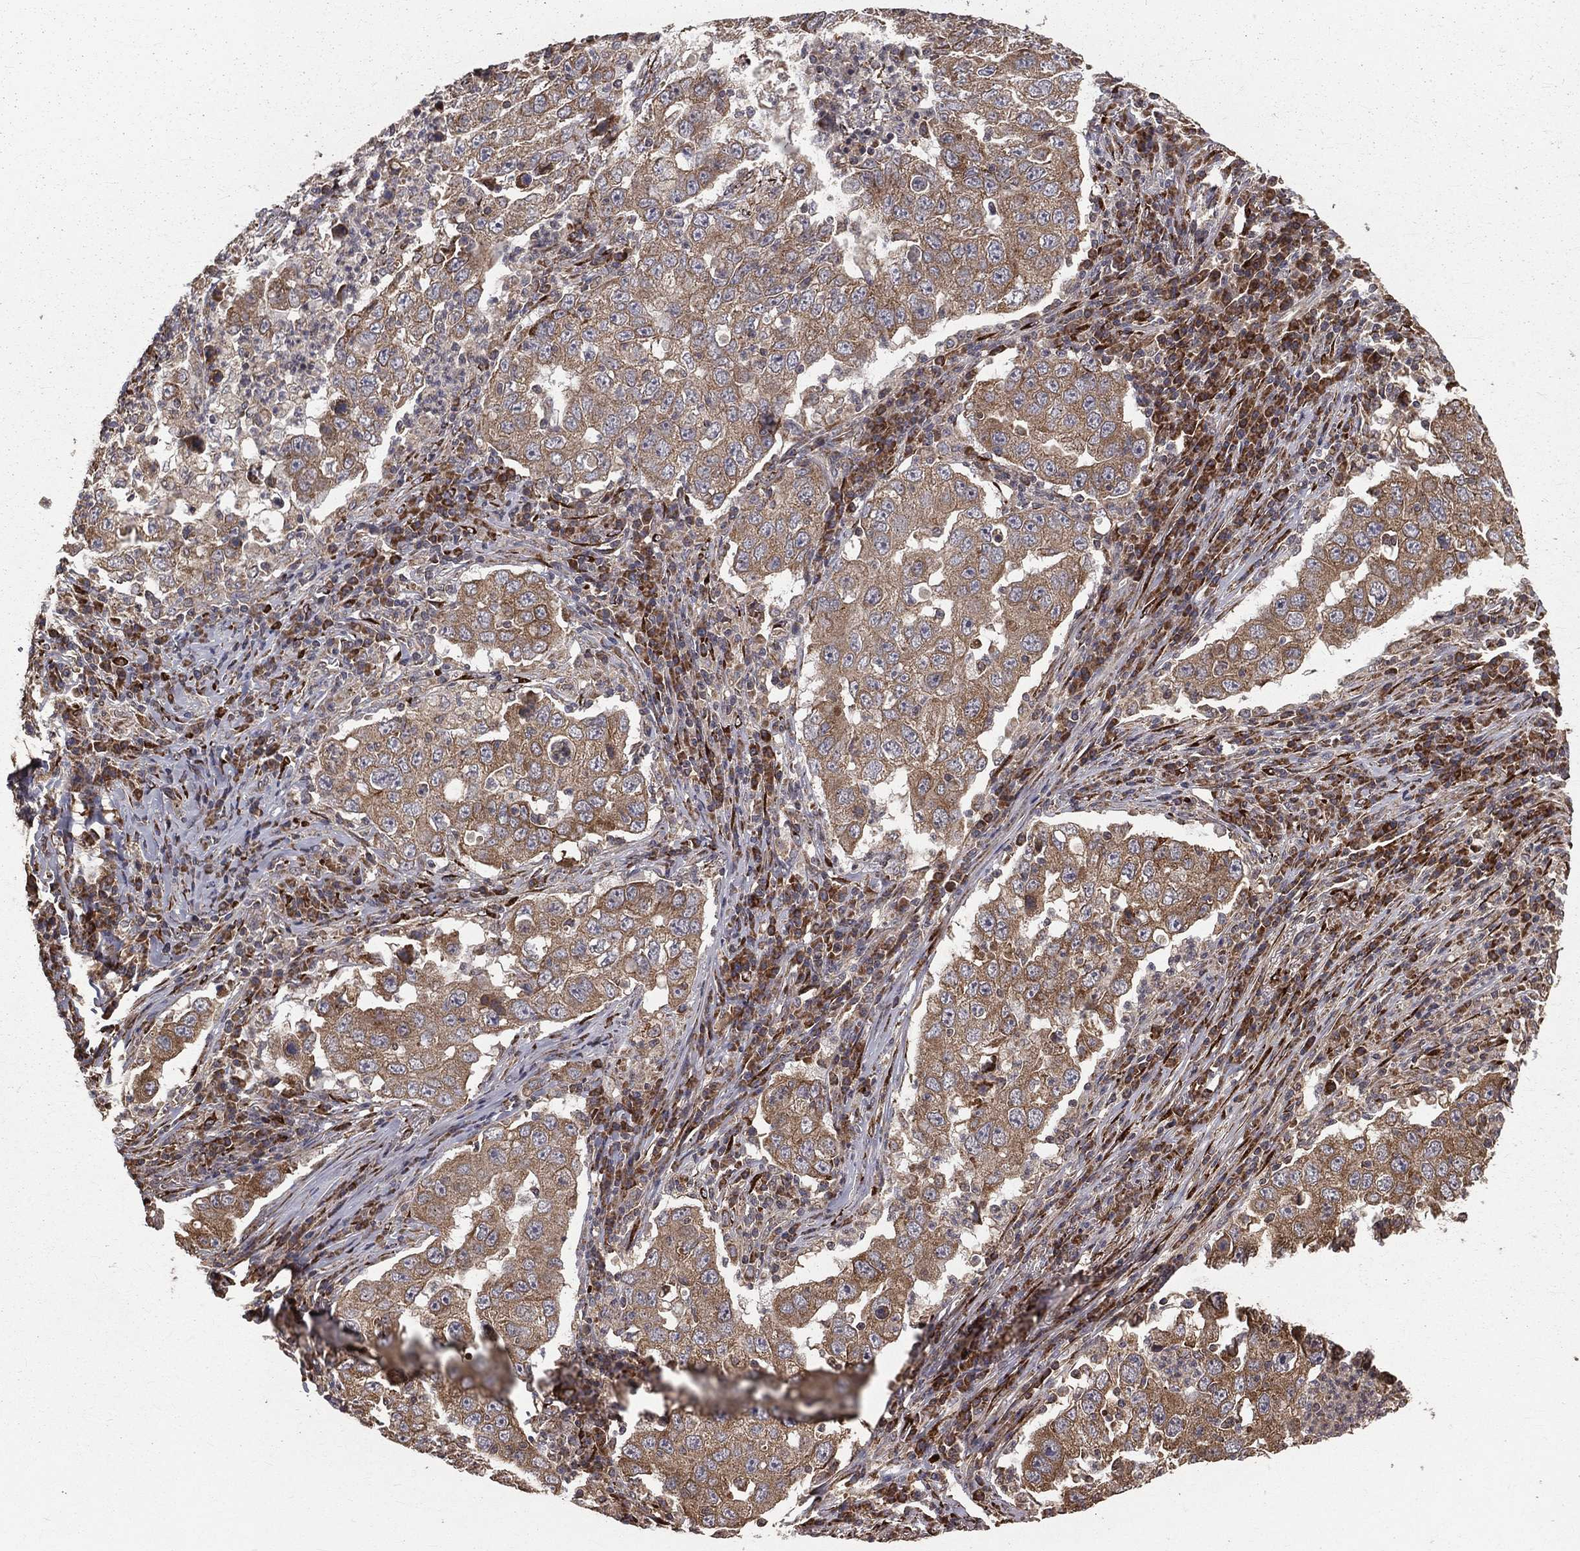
{"staining": {"intensity": "moderate", "quantity": ">75%", "location": "cytoplasmic/membranous"}, "tissue": "lung cancer", "cell_type": "Tumor cells", "image_type": "cancer", "snomed": [{"axis": "morphology", "description": "Adenocarcinoma, NOS"}, {"axis": "topography", "description": "Lung"}], "caption": "Immunohistochemistry (IHC) (DAB (3,3'-diaminobenzidine)) staining of human lung cancer (adenocarcinoma) exhibits moderate cytoplasmic/membranous protein staining in about >75% of tumor cells. The protein is shown in brown color, while the nuclei are stained blue.", "gene": "OLFML1", "patient": {"sex": "male", "age": 73}}